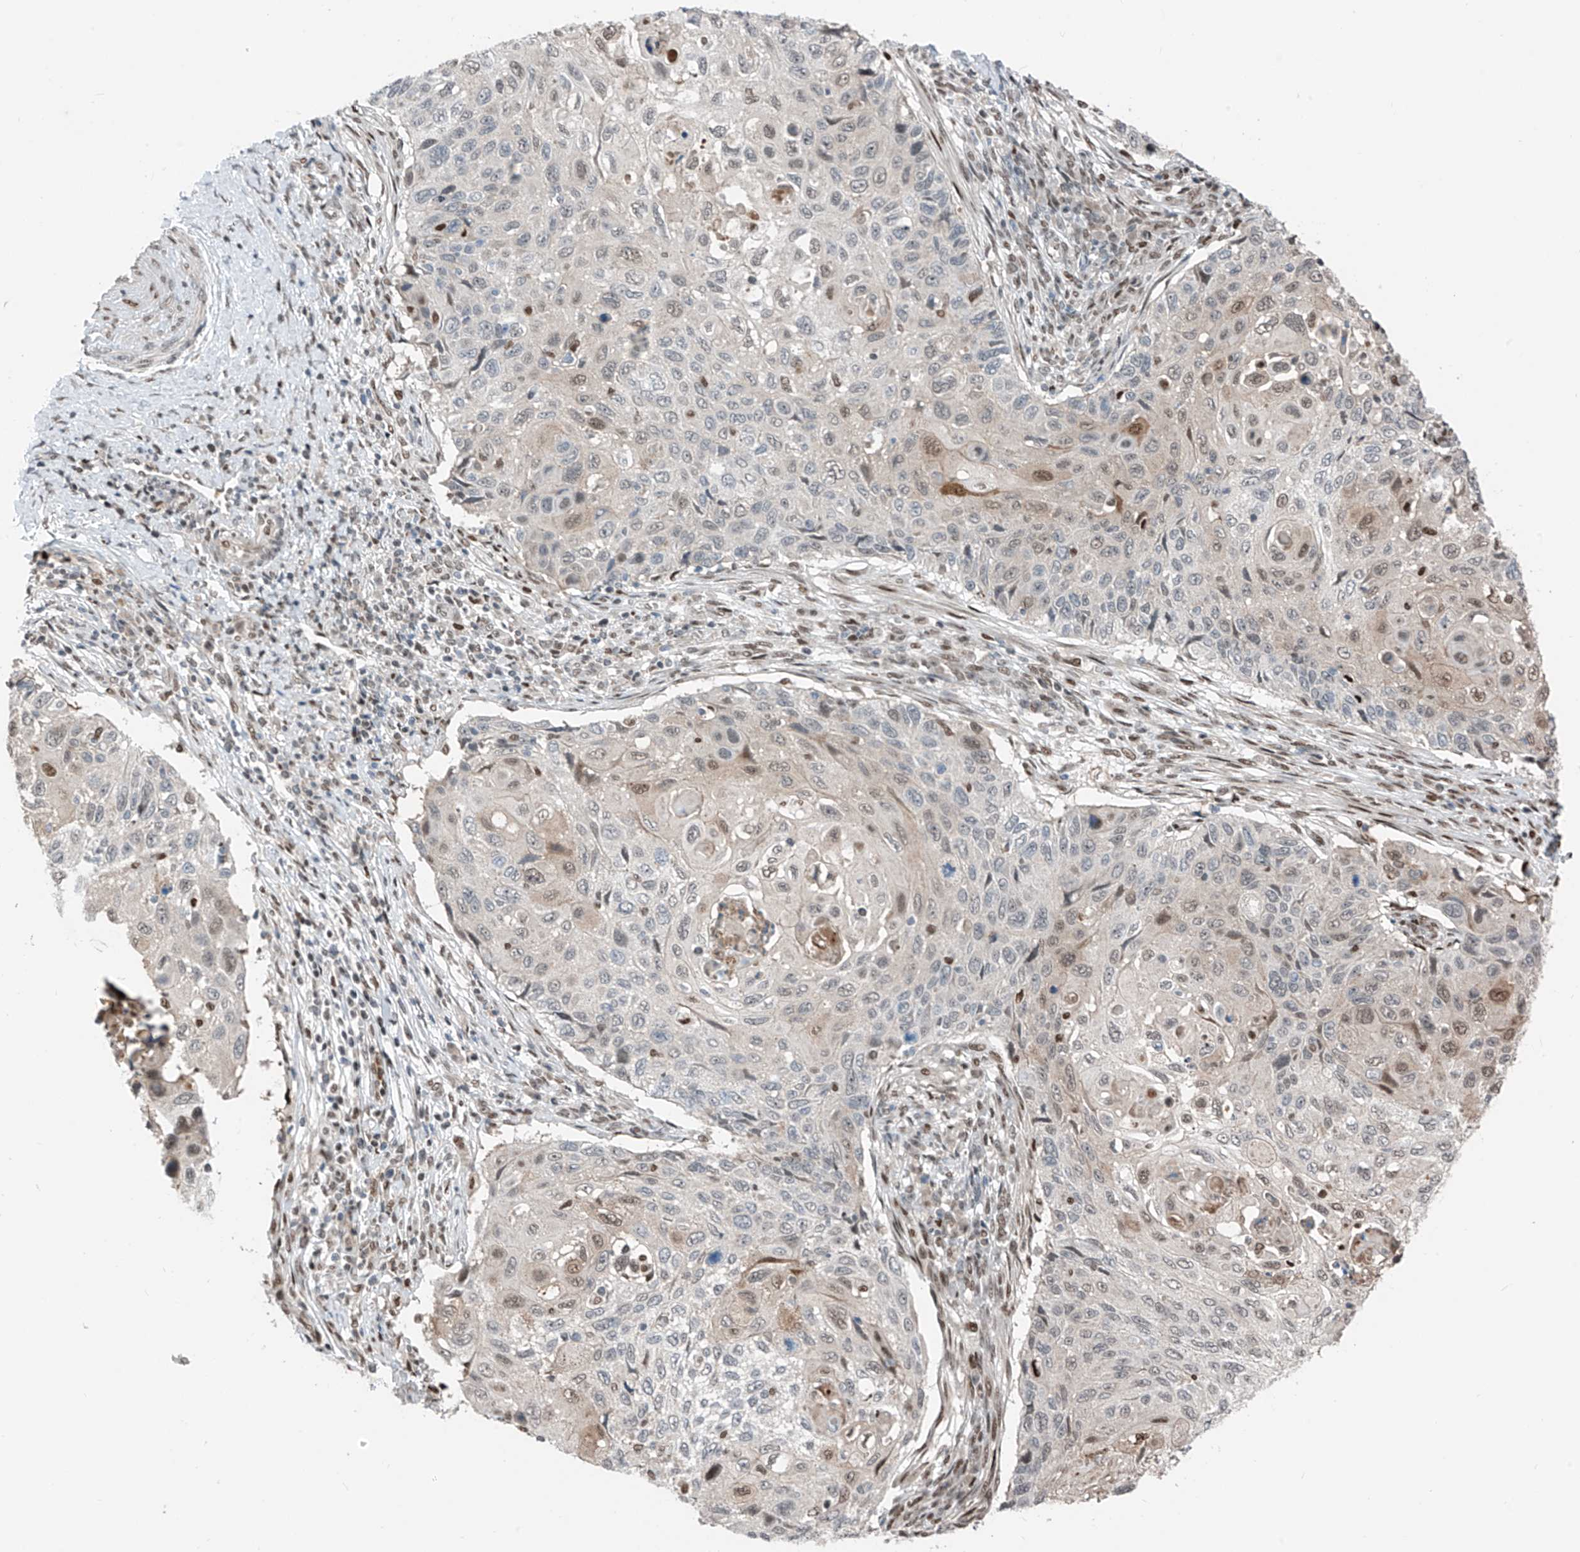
{"staining": {"intensity": "moderate", "quantity": "<25%", "location": "nuclear"}, "tissue": "cervical cancer", "cell_type": "Tumor cells", "image_type": "cancer", "snomed": [{"axis": "morphology", "description": "Squamous cell carcinoma, NOS"}, {"axis": "topography", "description": "Cervix"}], "caption": "Immunohistochemical staining of human squamous cell carcinoma (cervical) reveals low levels of moderate nuclear expression in approximately <25% of tumor cells.", "gene": "RBP7", "patient": {"sex": "female", "age": 70}}